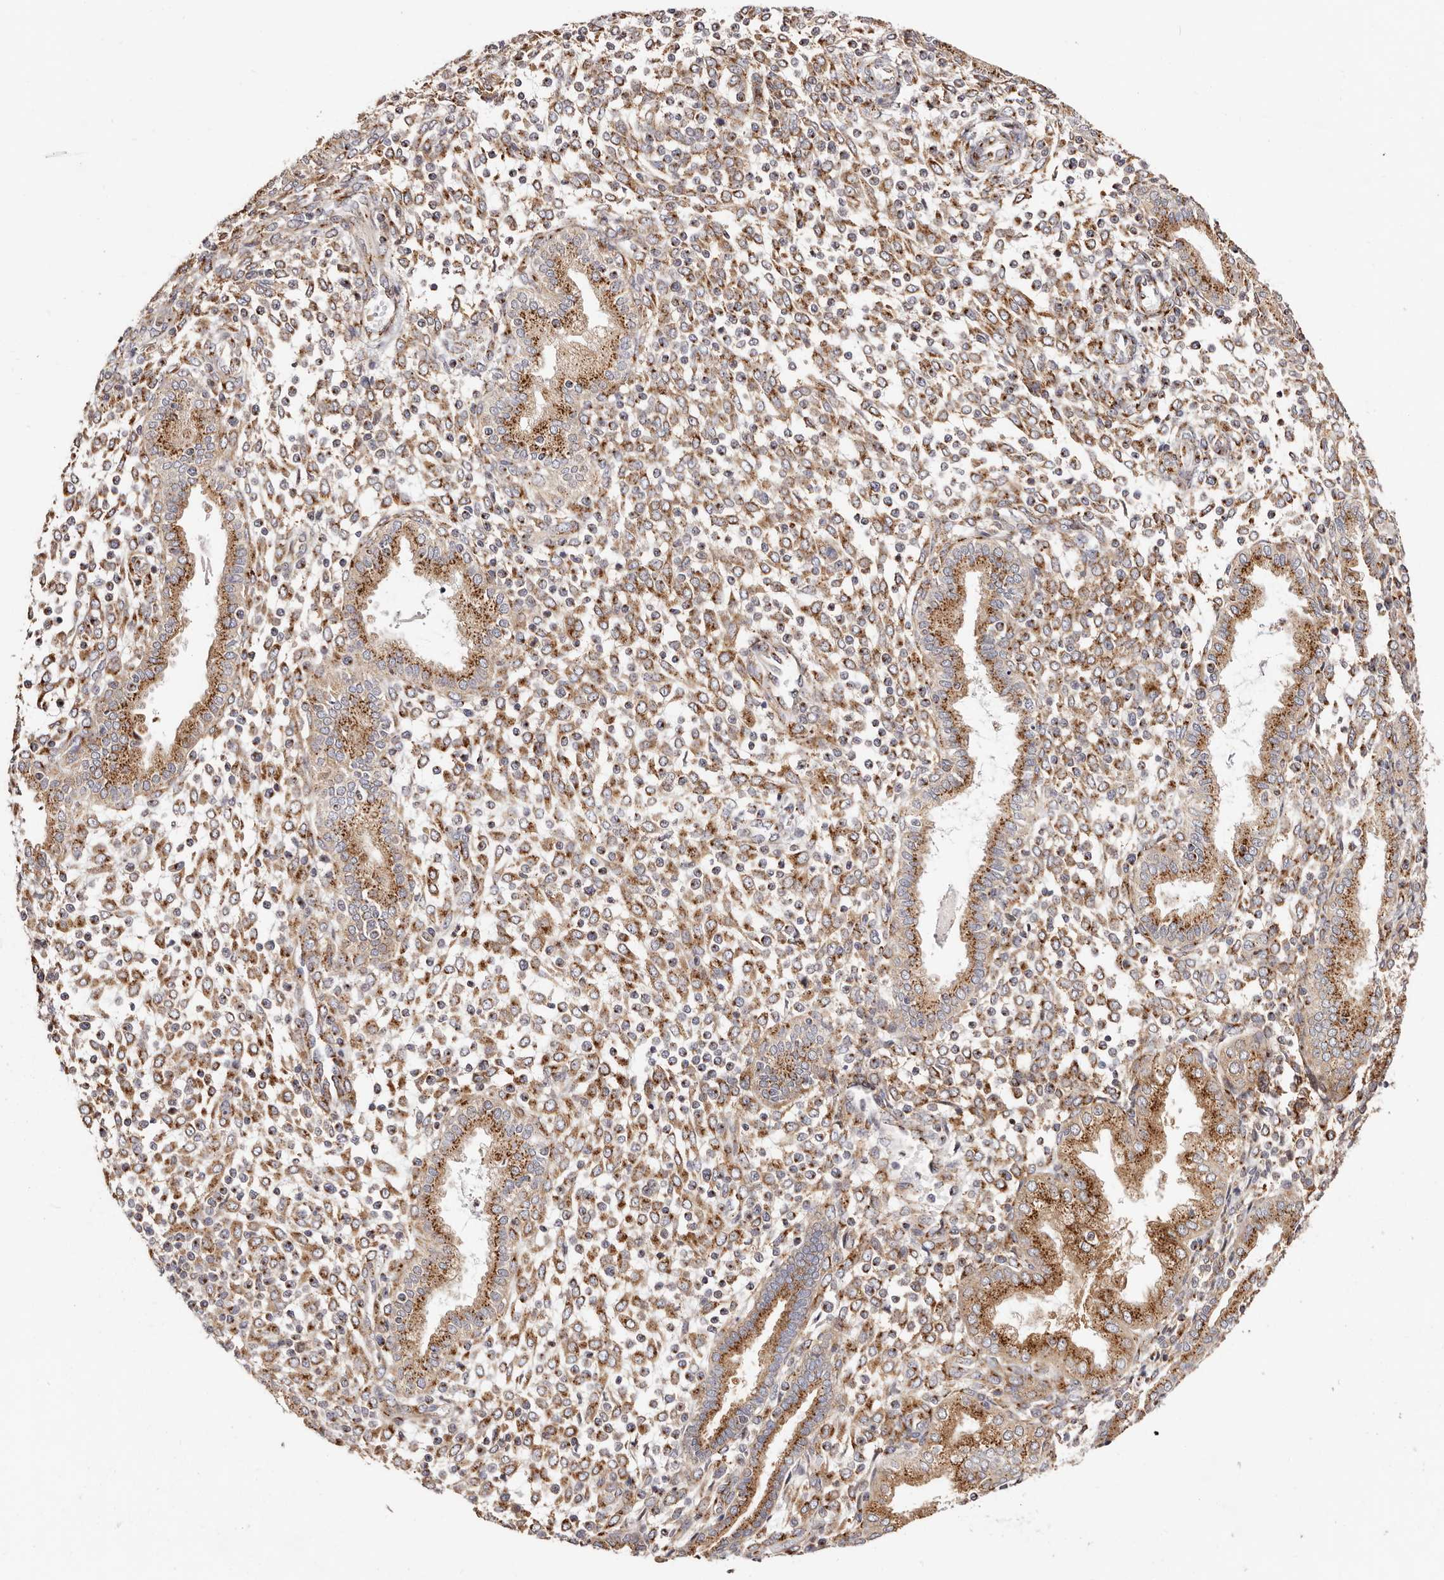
{"staining": {"intensity": "negative", "quantity": "none", "location": "none"}, "tissue": "endometrium", "cell_type": "Cells in endometrial stroma", "image_type": "normal", "snomed": [{"axis": "morphology", "description": "Normal tissue, NOS"}, {"axis": "topography", "description": "Endometrium"}], "caption": "Human endometrium stained for a protein using IHC reveals no positivity in cells in endometrial stroma.", "gene": "MAPK6", "patient": {"sex": "female", "age": 53}}